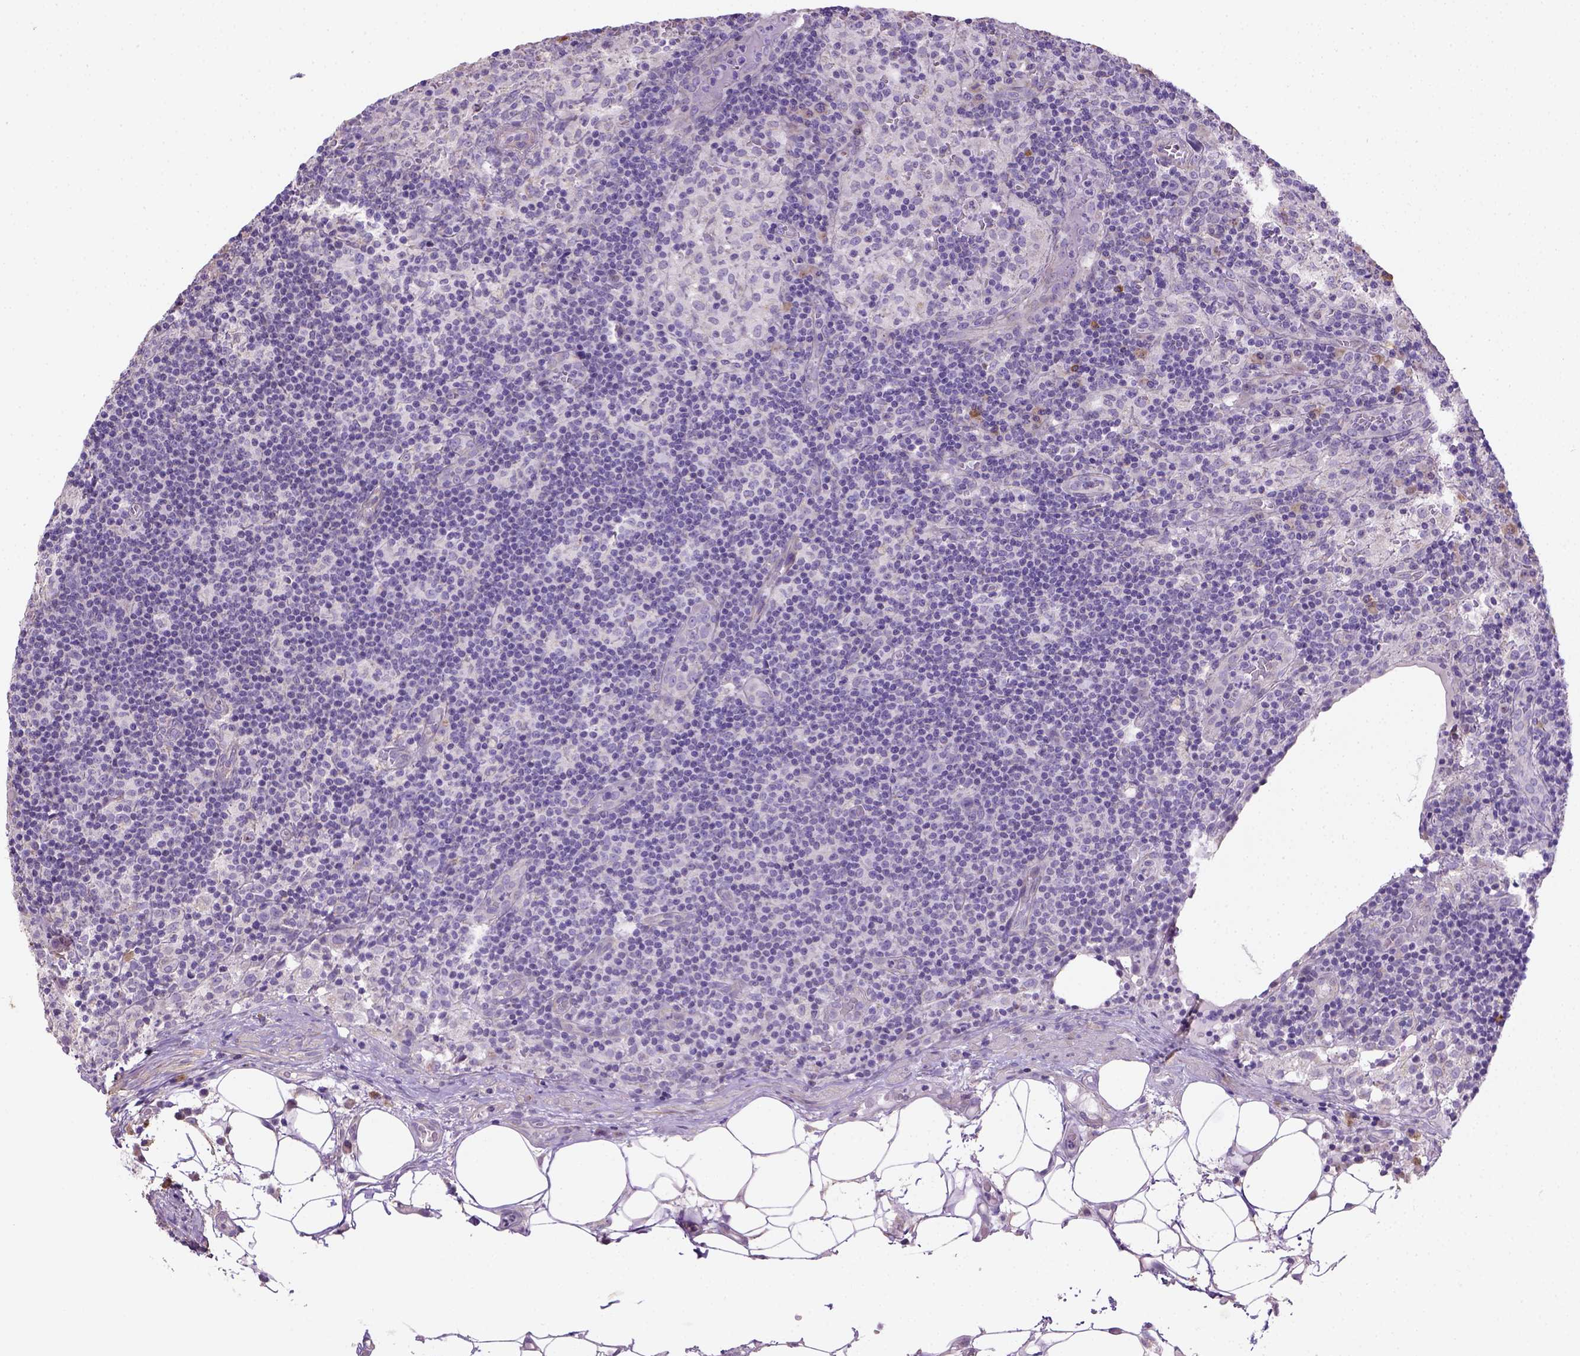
{"staining": {"intensity": "negative", "quantity": "none", "location": "none"}, "tissue": "lymph node", "cell_type": "Germinal center cells", "image_type": "normal", "snomed": [{"axis": "morphology", "description": "Normal tissue, NOS"}, {"axis": "topography", "description": "Lymph node"}], "caption": "Immunohistochemical staining of normal human lymph node displays no significant staining in germinal center cells. The staining is performed using DAB brown chromogen with nuclei counter-stained in using hematoxylin.", "gene": "HTRA1", "patient": {"sex": "male", "age": 62}}